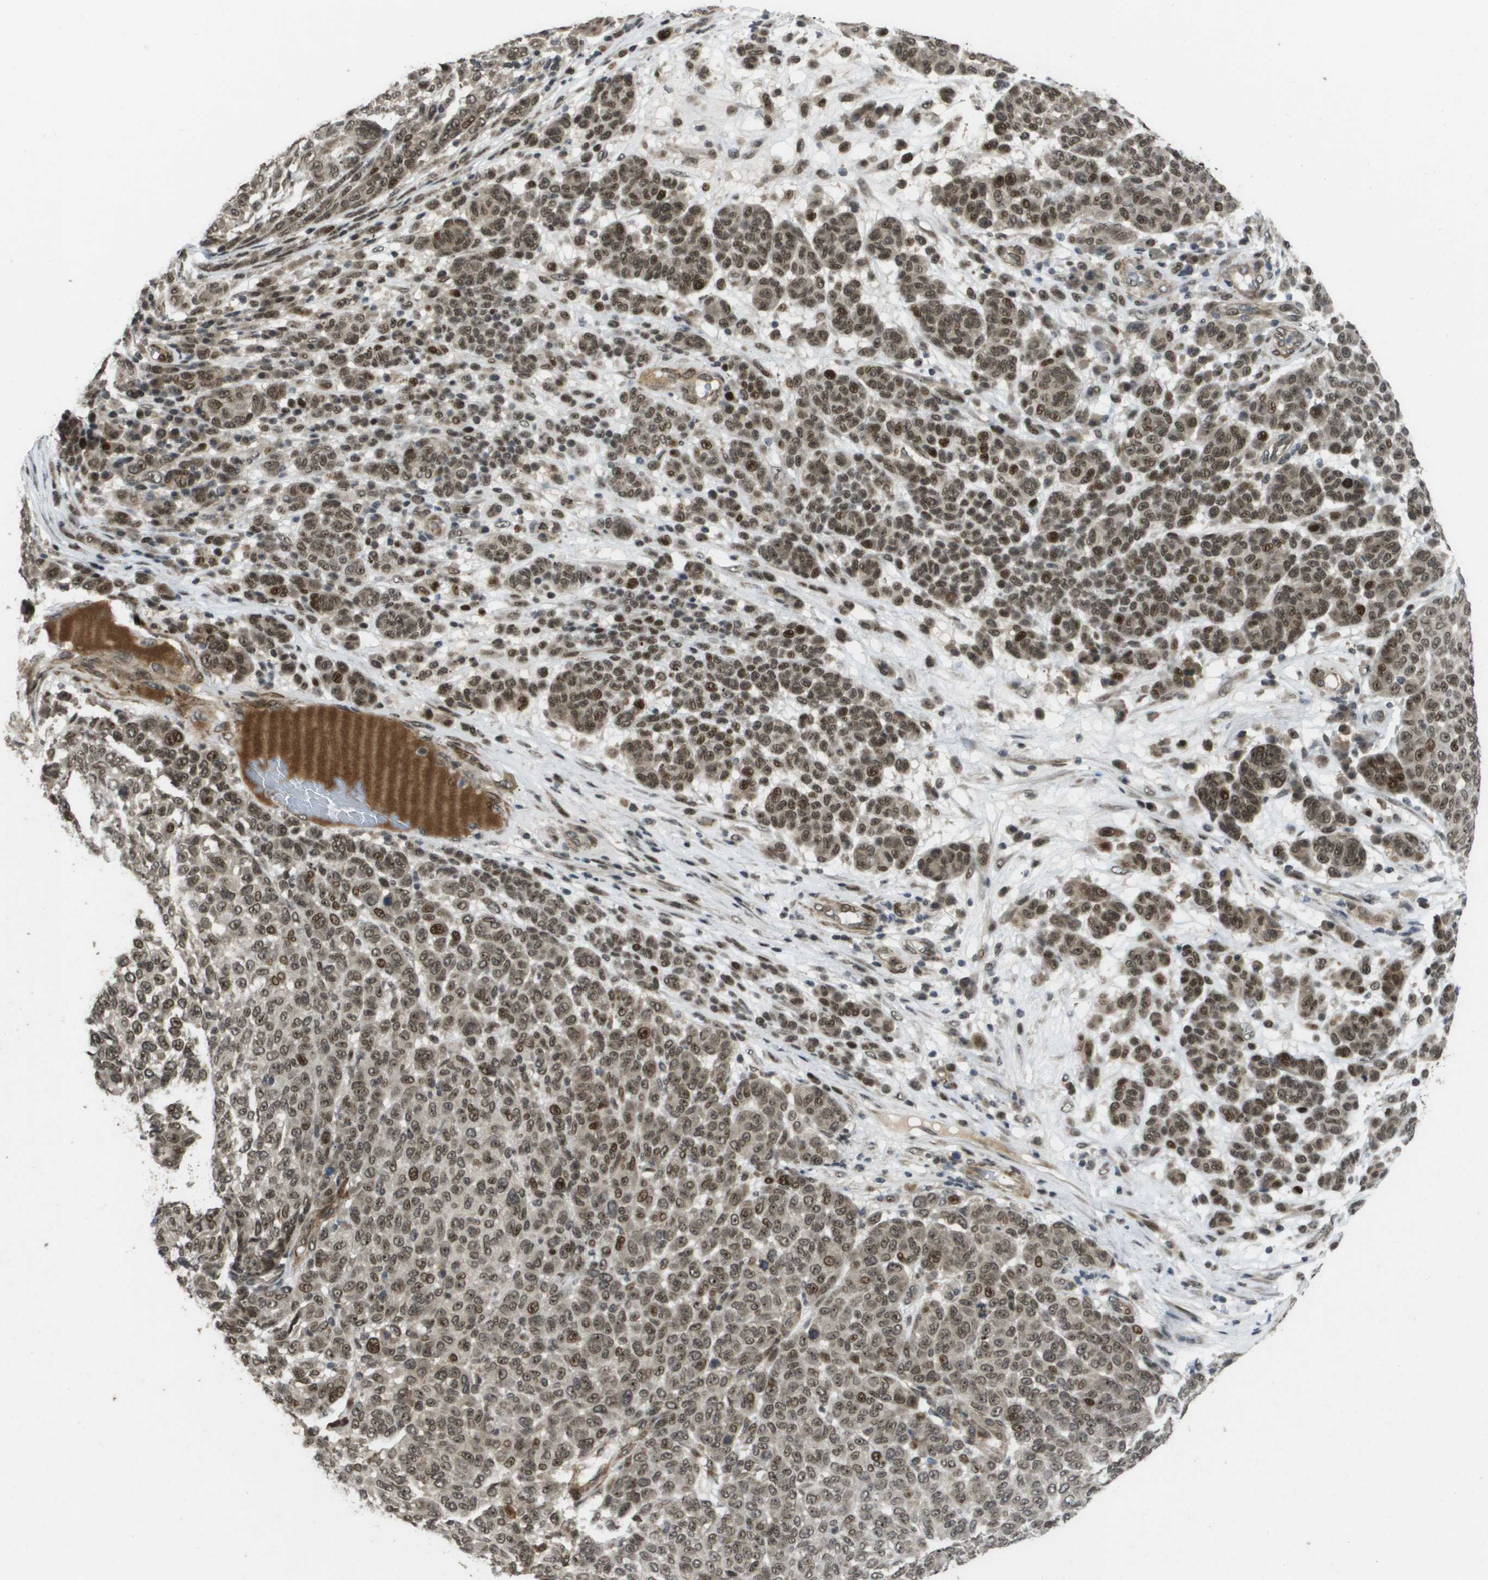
{"staining": {"intensity": "moderate", "quantity": ">75%", "location": "nuclear"}, "tissue": "melanoma", "cell_type": "Tumor cells", "image_type": "cancer", "snomed": [{"axis": "morphology", "description": "Malignant melanoma, NOS"}, {"axis": "topography", "description": "Skin"}], "caption": "This is an image of IHC staining of malignant melanoma, which shows moderate staining in the nuclear of tumor cells.", "gene": "KAT5", "patient": {"sex": "male", "age": 59}}